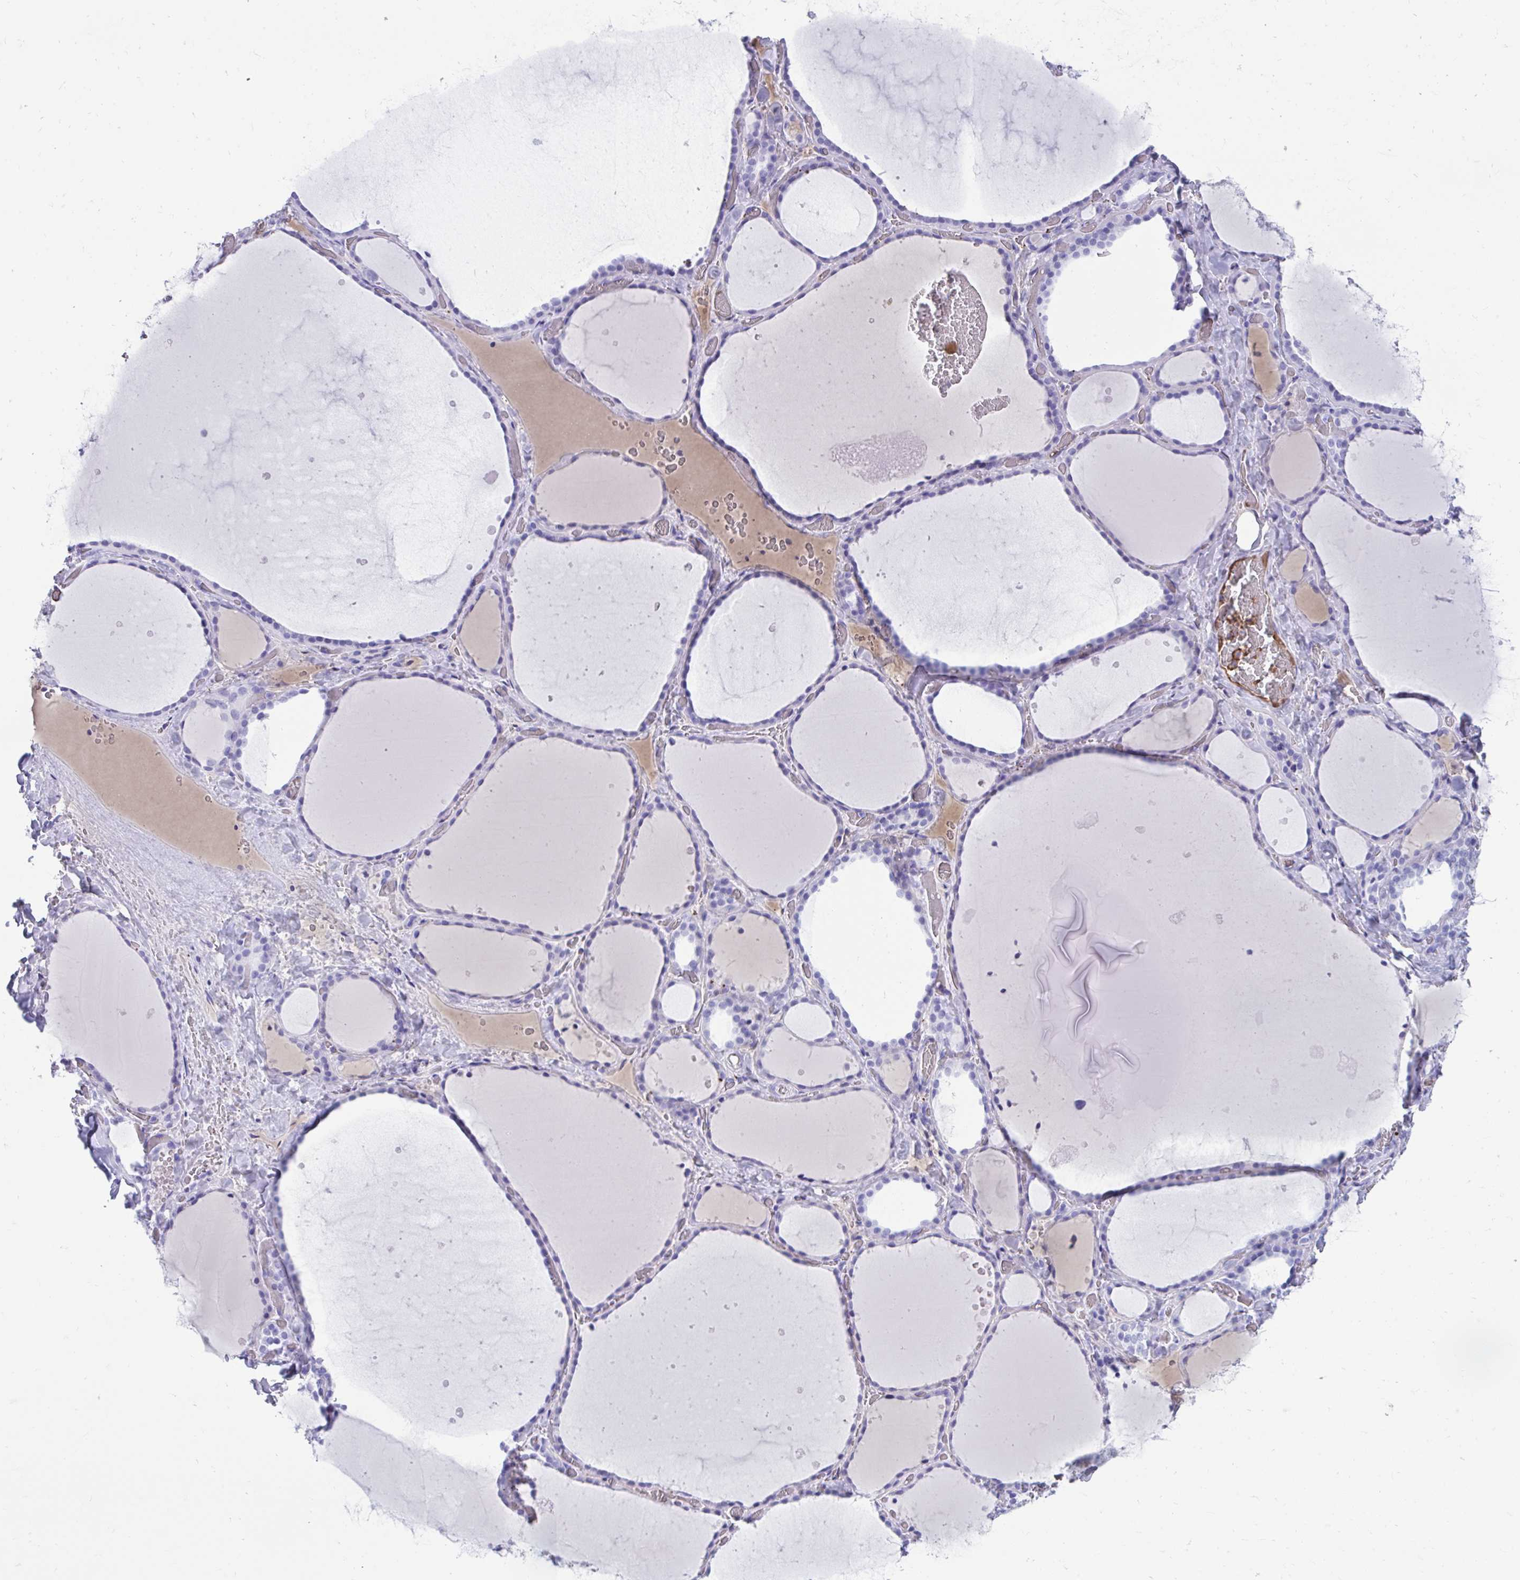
{"staining": {"intensity": "negative", "quantity": "none", "location": "none"}, "tissue": "thyroid gland", "cell_type": "Glandular cells", "image_type": "normal", "snomed": [{"axis": "morphology", "description": "Normal tissue, NOS"}, {"axis": "topography", "description": "Thyroid gland"}], "caption": "Immunohistochemistry (IHC) of benign thyroid gland demonstrates no positivity in glandular cells. (DAB (3,3'-diaminobenzidine) IHC with hematoxylin counter stain).", "gene": "SMIM9", "patient": {"sex": "female", "age": 36}}